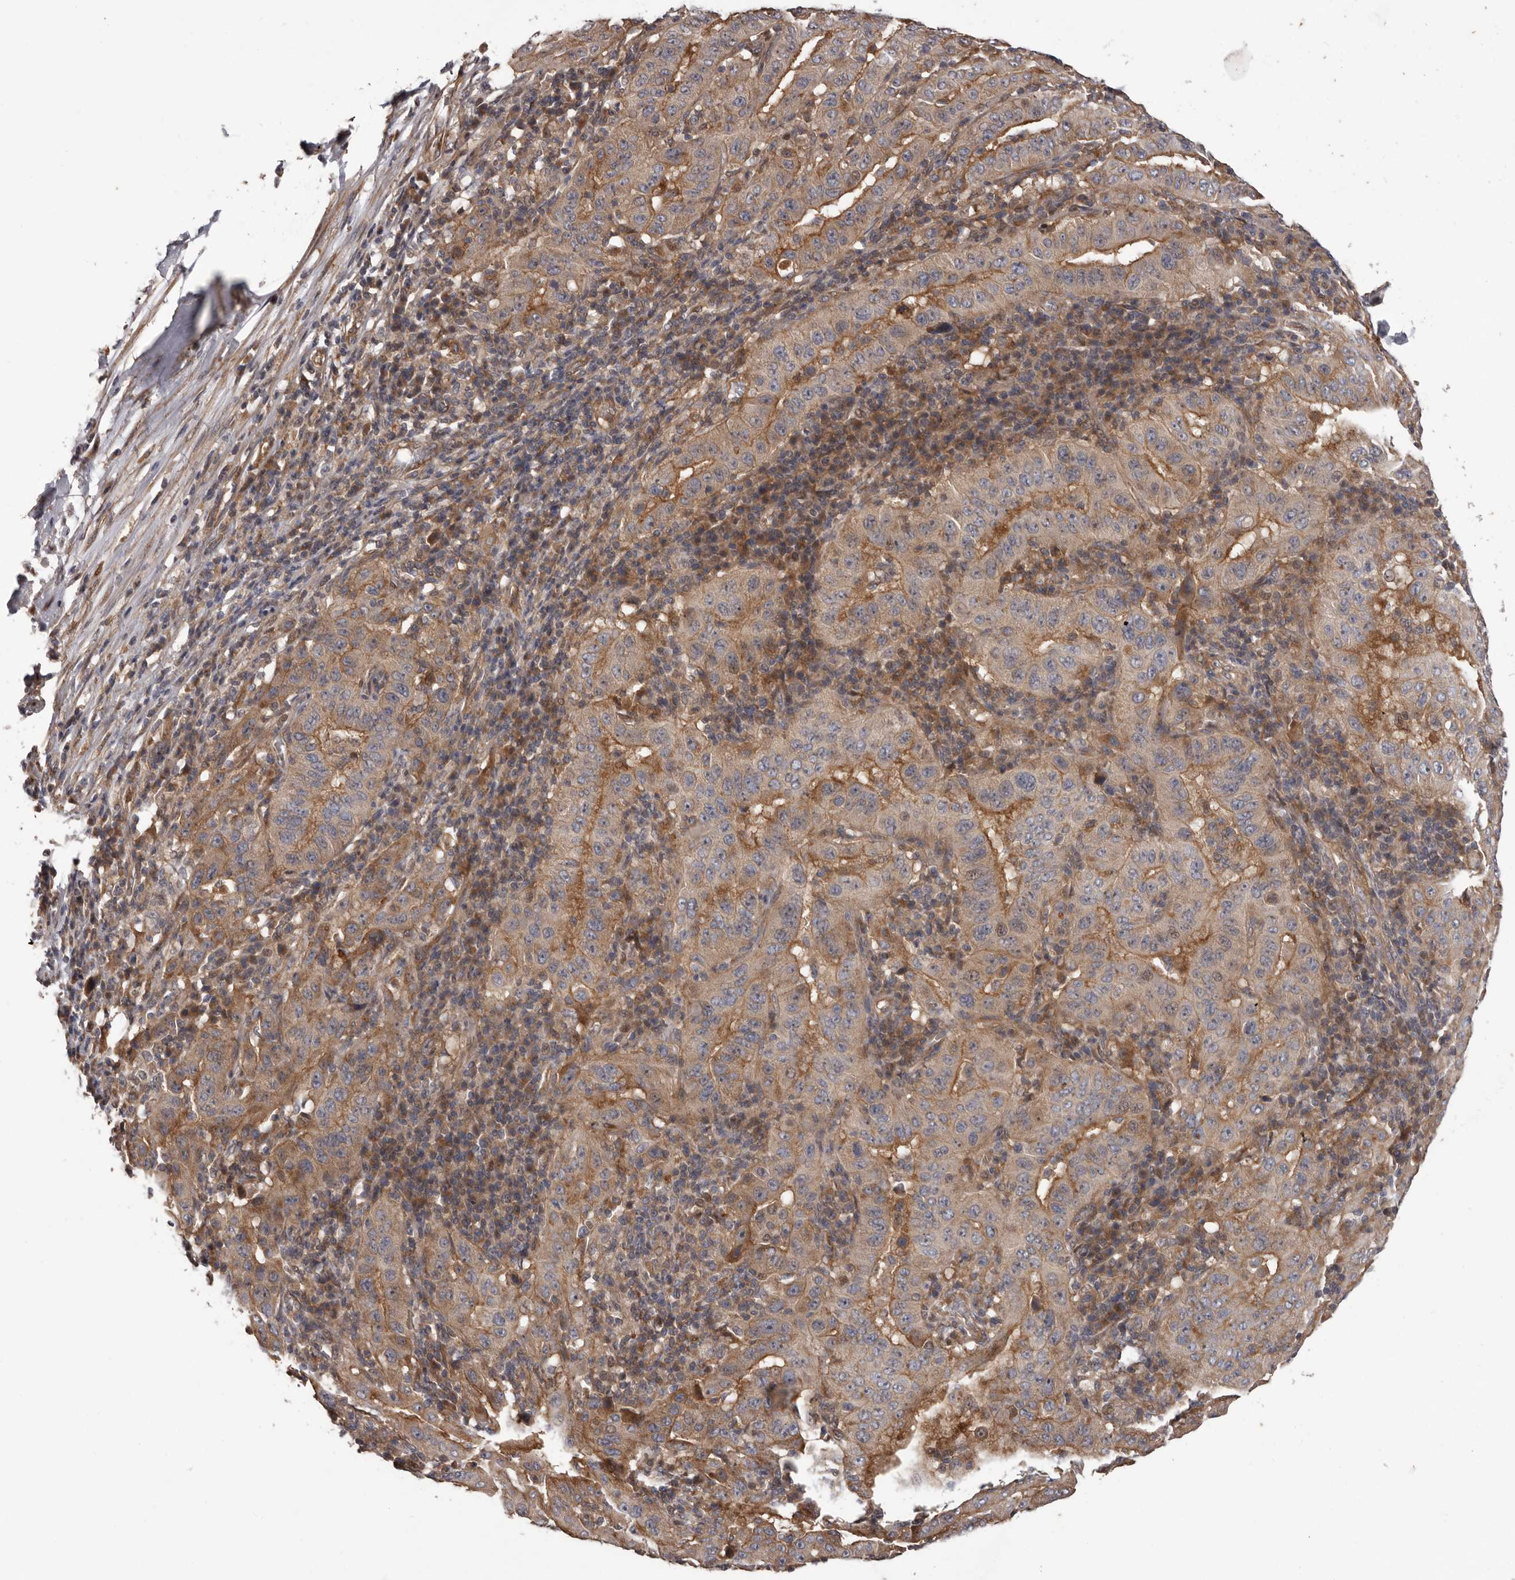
{"staining": {"intensity": "moderate", "quantity": "25%-75%", "location": "cytoplasmic/membranous"}, "tissue": "pancreatic cancer", "cell_type": "Tumor cells", "image_type": "cancer", "snomed": [{"axis": "morphology", "description": "Adenocarcinoma, NOS"}, {"axis": "topography", "description": "Pancreas"}], "caption": "The photomicrograph reveals immunohistochemical staining of pancreatic cancer. There is moderate cytoplasmic/membranous expression is present in about 25%-75% of tumor cells.", "gene": "PRKD1", "patient": {"sex": "male", "age": 63}}